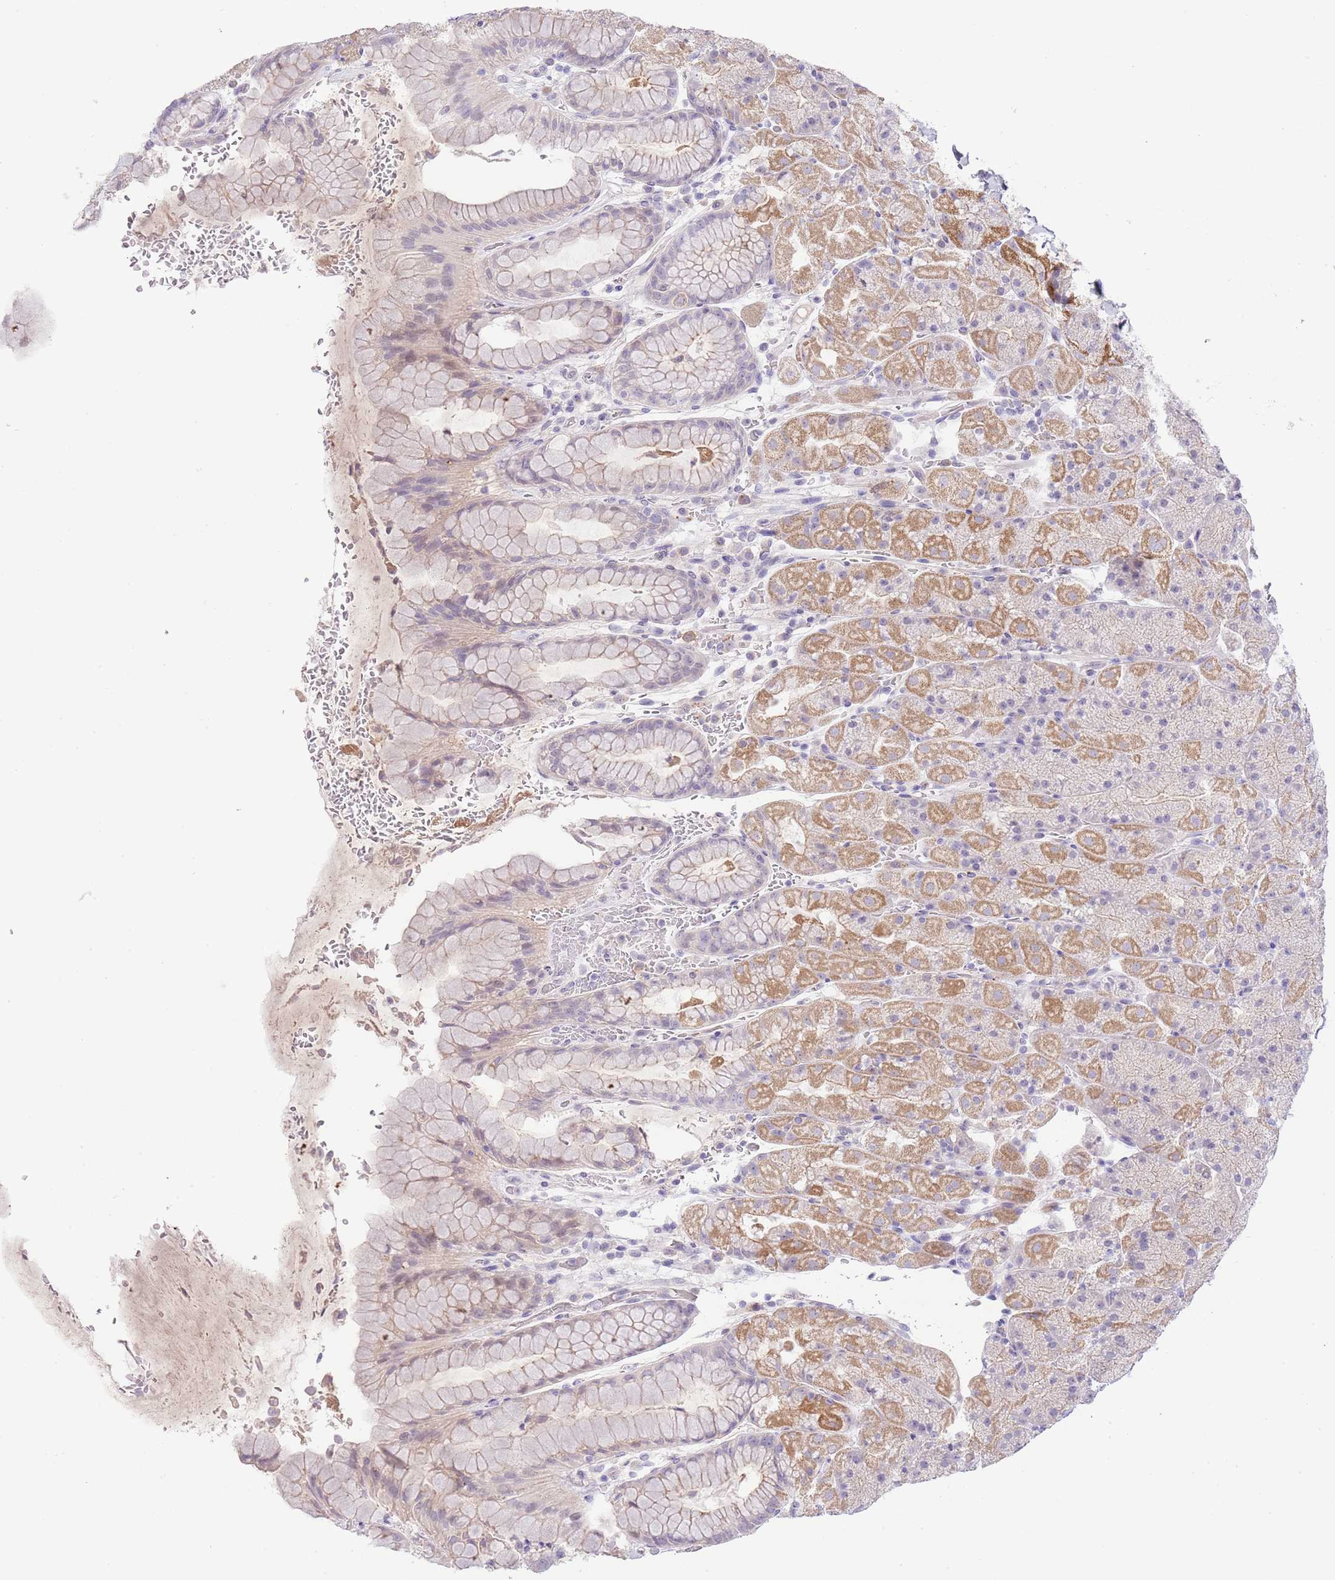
{"staining": {"intensity": "moderate", "quantity": "25%-75%", "location": "cytoplasmic/membranous"}, "tissue": "stomach", "cell_type": "Glandular cells", "image_type": "normal", "snomed": [{"axis": "morphology", "description": "Normal tissue, NOS"}, {"axis": "topography", "description": "Stomach, upper"}, {"axis": "topography", "description": "Stomach, lower"}], "caption": "Protein expression by immunohistochemistry (IHC) displays moderate cytoplasmic/membranous staining in approximately 25%-75% of glandular cells in benign stomach.", "gene": "ABHD17A", "patient": {"sex": "male", "age": 67}}